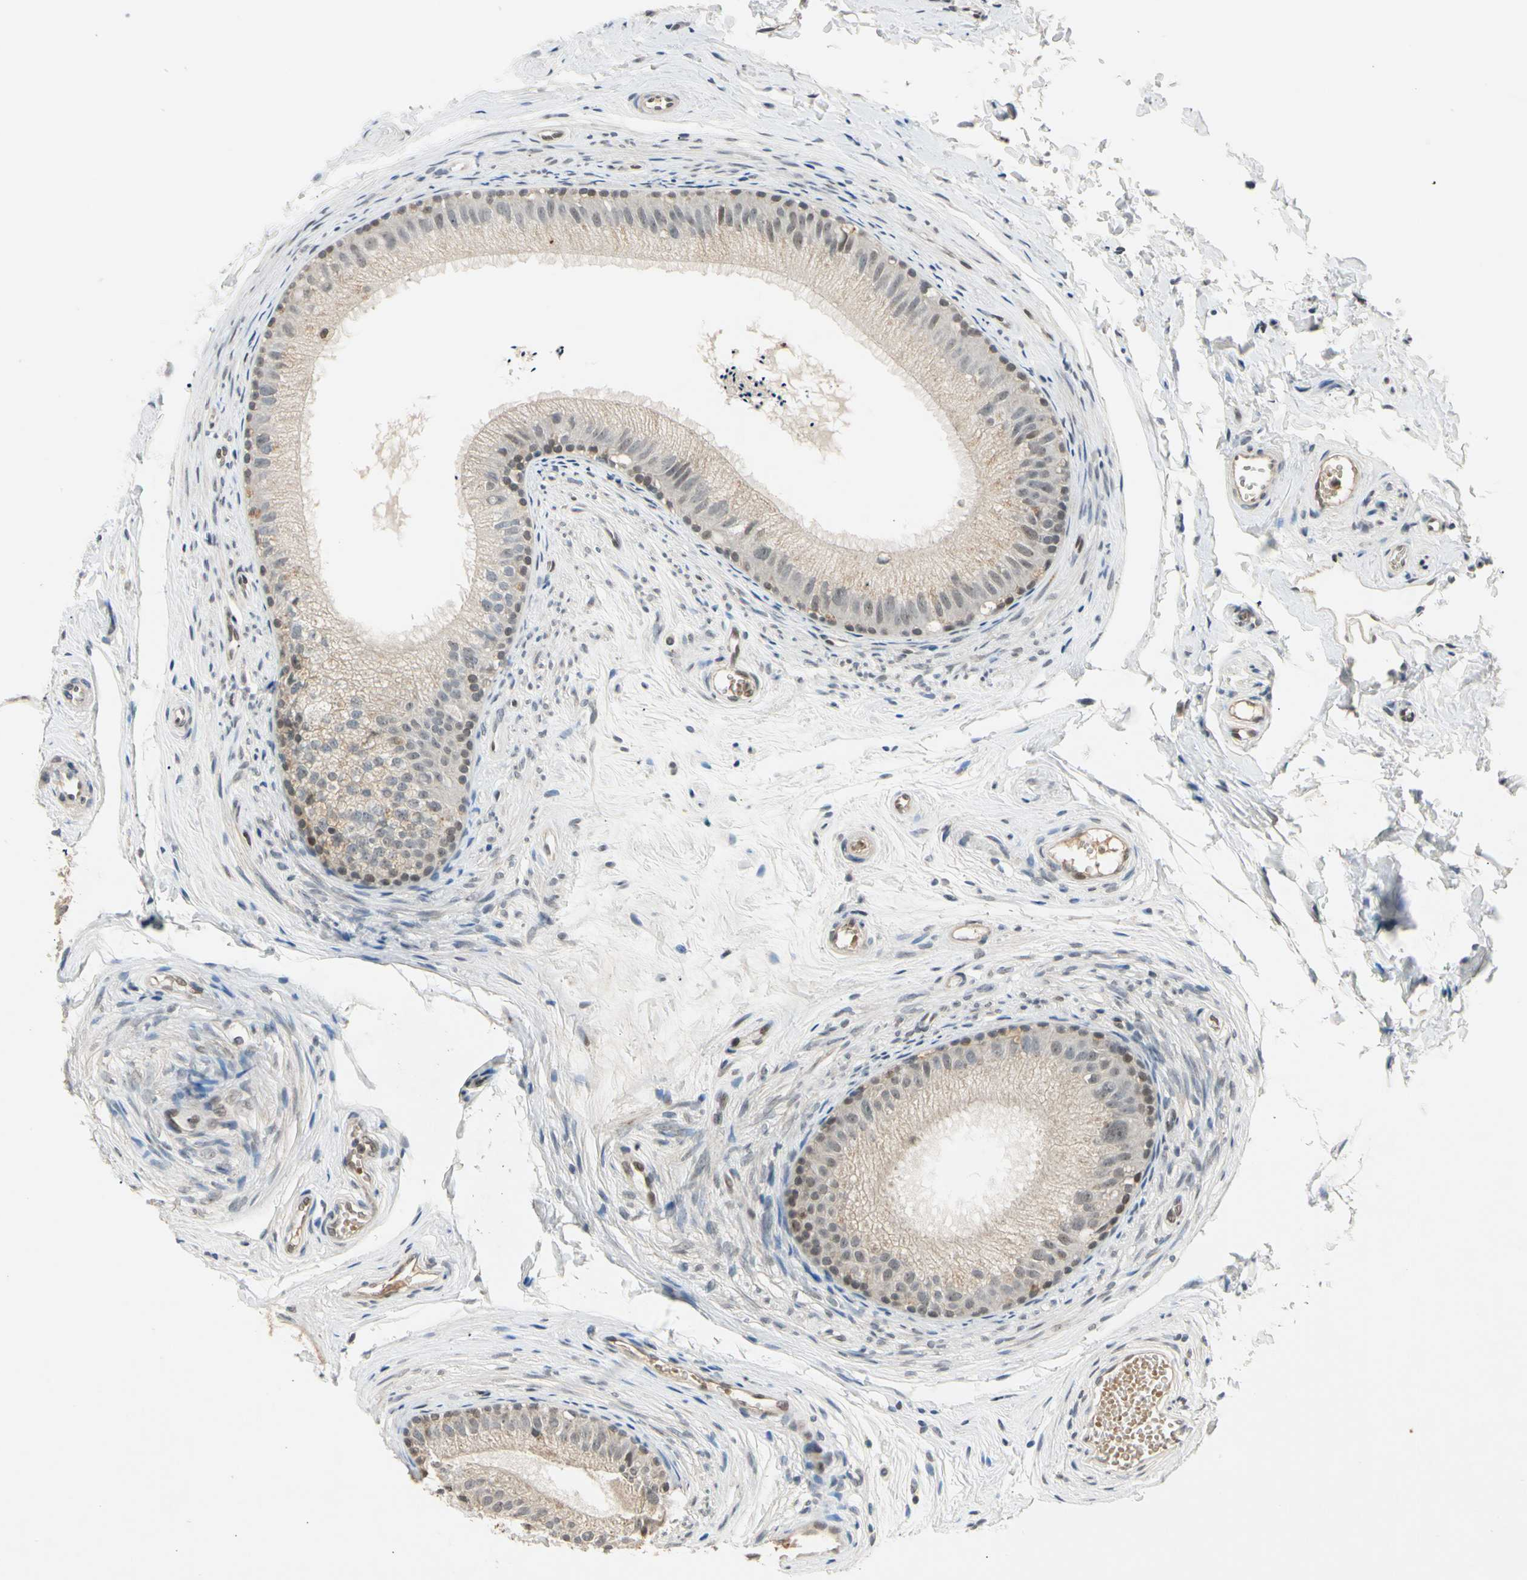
{"staining": {"intensity": "negative", "quantity": "none", "location": "none"}, "tissue": "epididymis", "cell_type": "Glandular cells", "image_type": "normal", "snomed": [{"axis": "morphology", "description": "Normal tissue, NOS"}, {"axis": "topography", "description": "Epididymis"}], "caption": "DAB (3,3'-diaminobenzidine) immunohistochemical staining of normal epididymis exhibits no significant staining in glandular cells.", "gene": "RIOX2", "patient": {"sex": "male", "age": 56}}